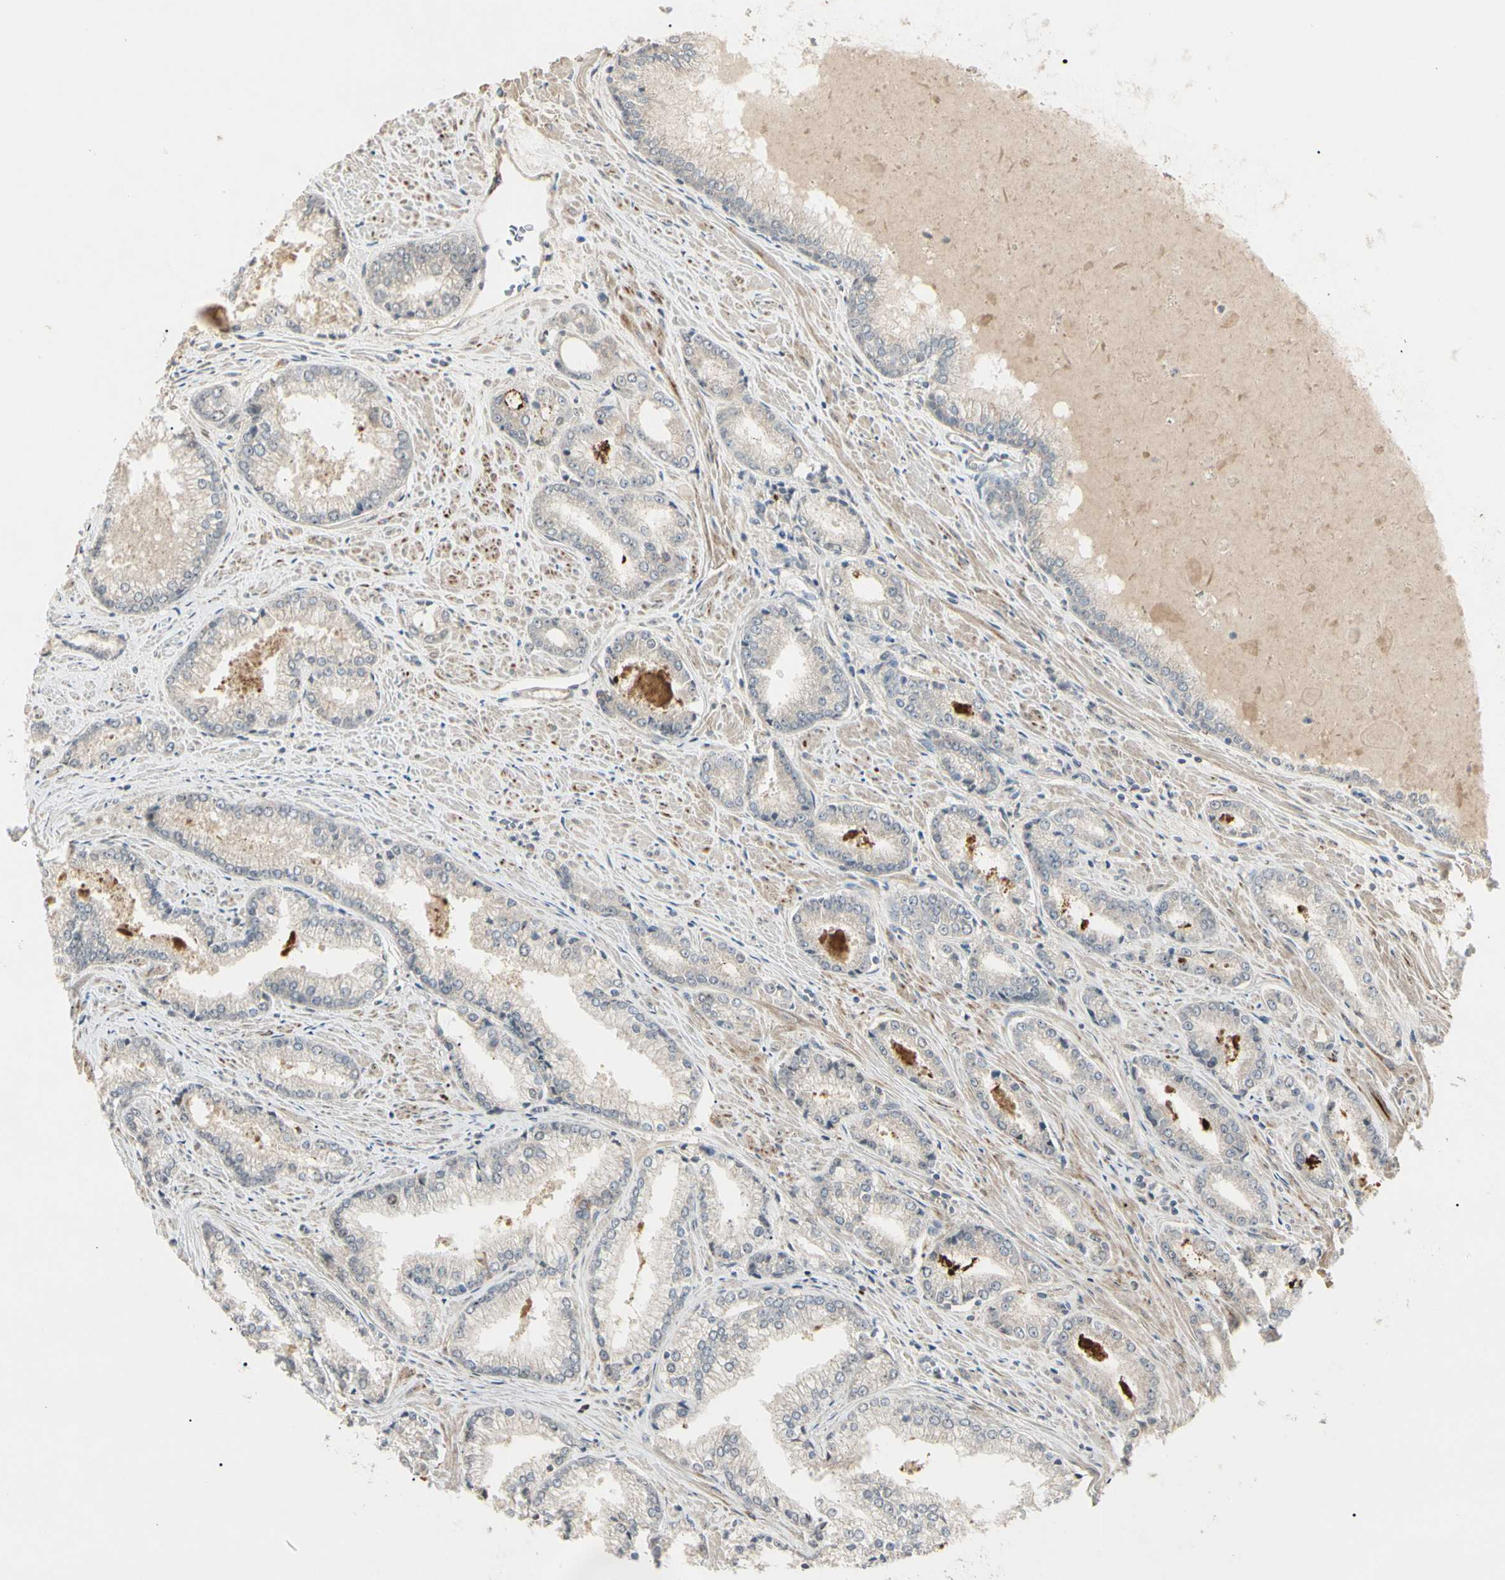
{"staining": {"intensity": "negative", "quantity": "none", "location": "none"}, "tissue": "prostate cancer", "cell_type": "Tumor cells", "image_type": "cancer", "snomed": [{"axis": "morphology", "description": "Adenocarcinoma, Low grade"}, {"axis": "topography", "description": "Prostate"}], "caption": "Prostate low-grade adenocarcinoma stained for a protein using IHC reveals no positivity tumor cells.", "gene": "ATG4C", "patient": {"sex": "male", "age": 64}}